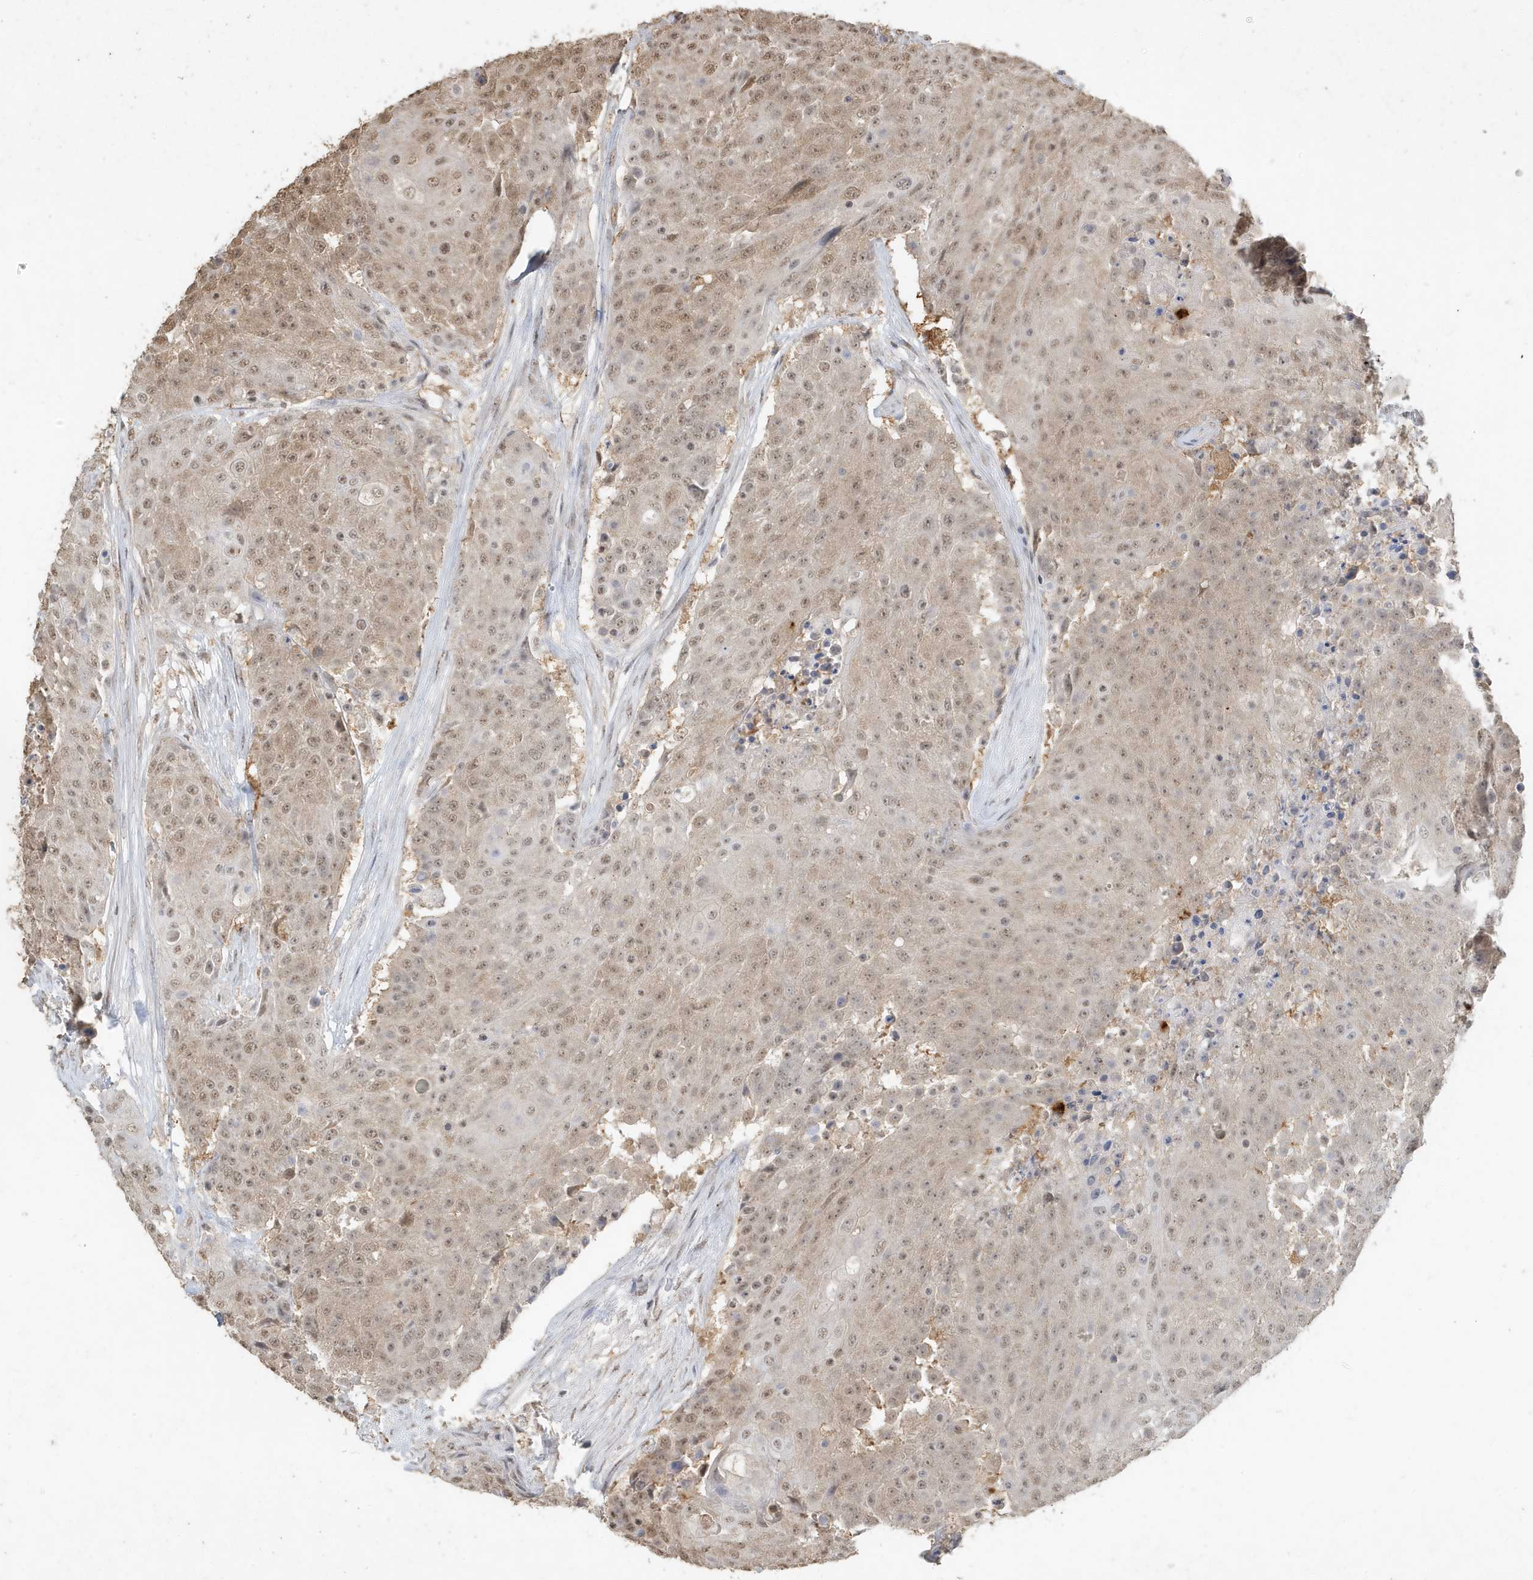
{"staining": {"intensity": "weak", "quantity": ">75%", "location": "cytoplasmic/membranous,nuclear"}, "tissue": "urothelial cancer", "cell_type": "Tumor cells", "image_type": "cancer", "snomed": [{"axis": "morphology", "description": "Urothelial carcinoma, High grade"}, {"axis": "topography", "description": "Urinary bladder"}], "caption": "Immunohistochemical staining of human urothelial cancer demonstrates weak cytoplasmic/membranous and nuclear protein expression in about >75% of tumor cells. (DAB (3,3'-diaminobenzidine) IHC with brightfield microscopy, high magnification).", "gene": "DEFA1", "patient": {"sex": "female", "age": 63}}